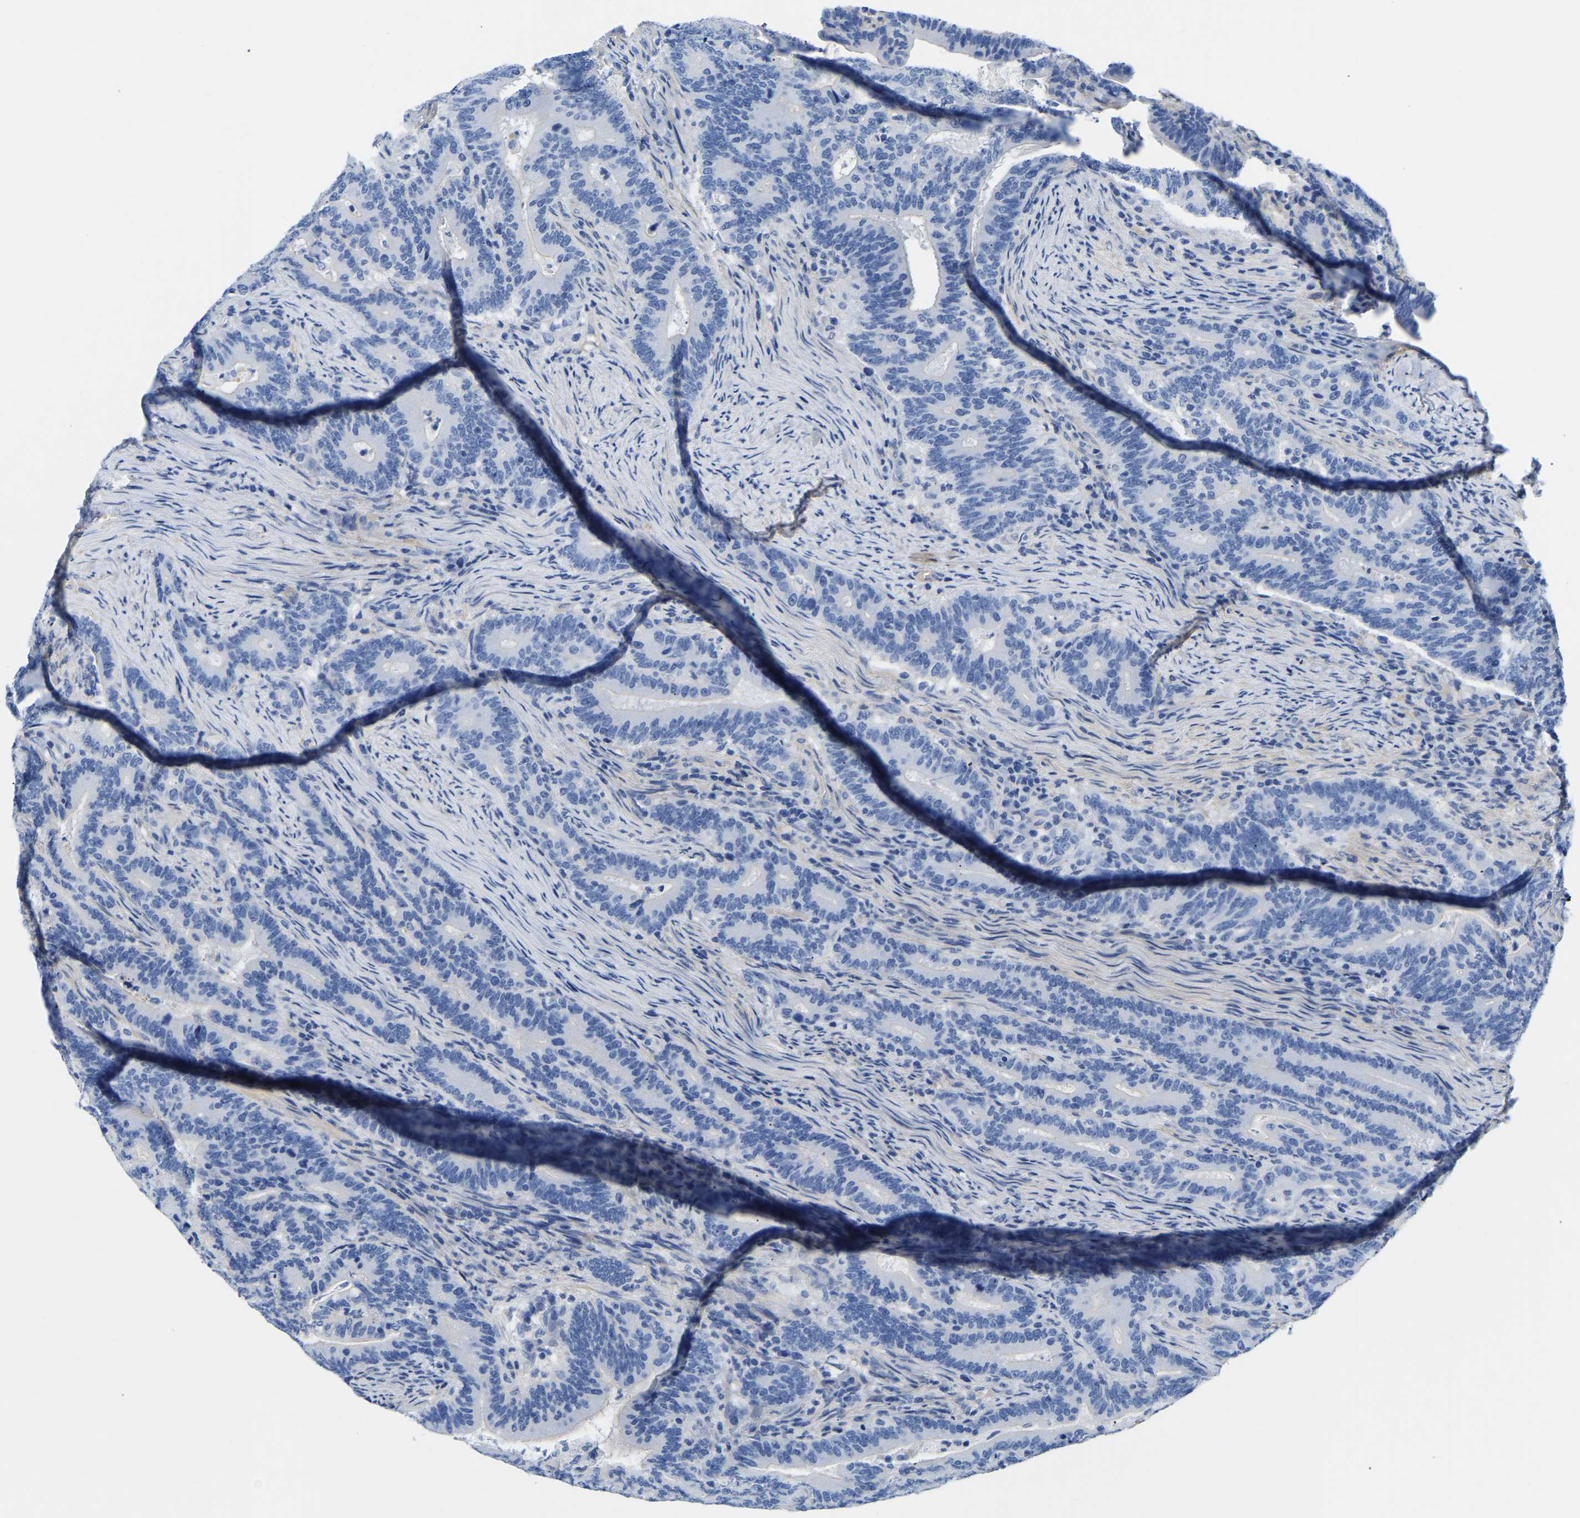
{"staining": {"intensity": "negative", "quantity": "none", "location": "none"}, "tissue": "colorectal cancer", "cell_type": "Tumor cells", "image_type": "cancer", "snomed": [{"axis": "morphology", "description": "Adenocarcinoma, NOS"}, {"axis": "topography", "description": "Colon"}], "caption": "Immunohistochemistry (IHC) image of human colorectal cancer (adenocarcinoma) stained for a protein (brown), which exhibits no expression in tumor cells.", "gene": "UPK3A", "patient": {"sex": "female", "age": 66}}